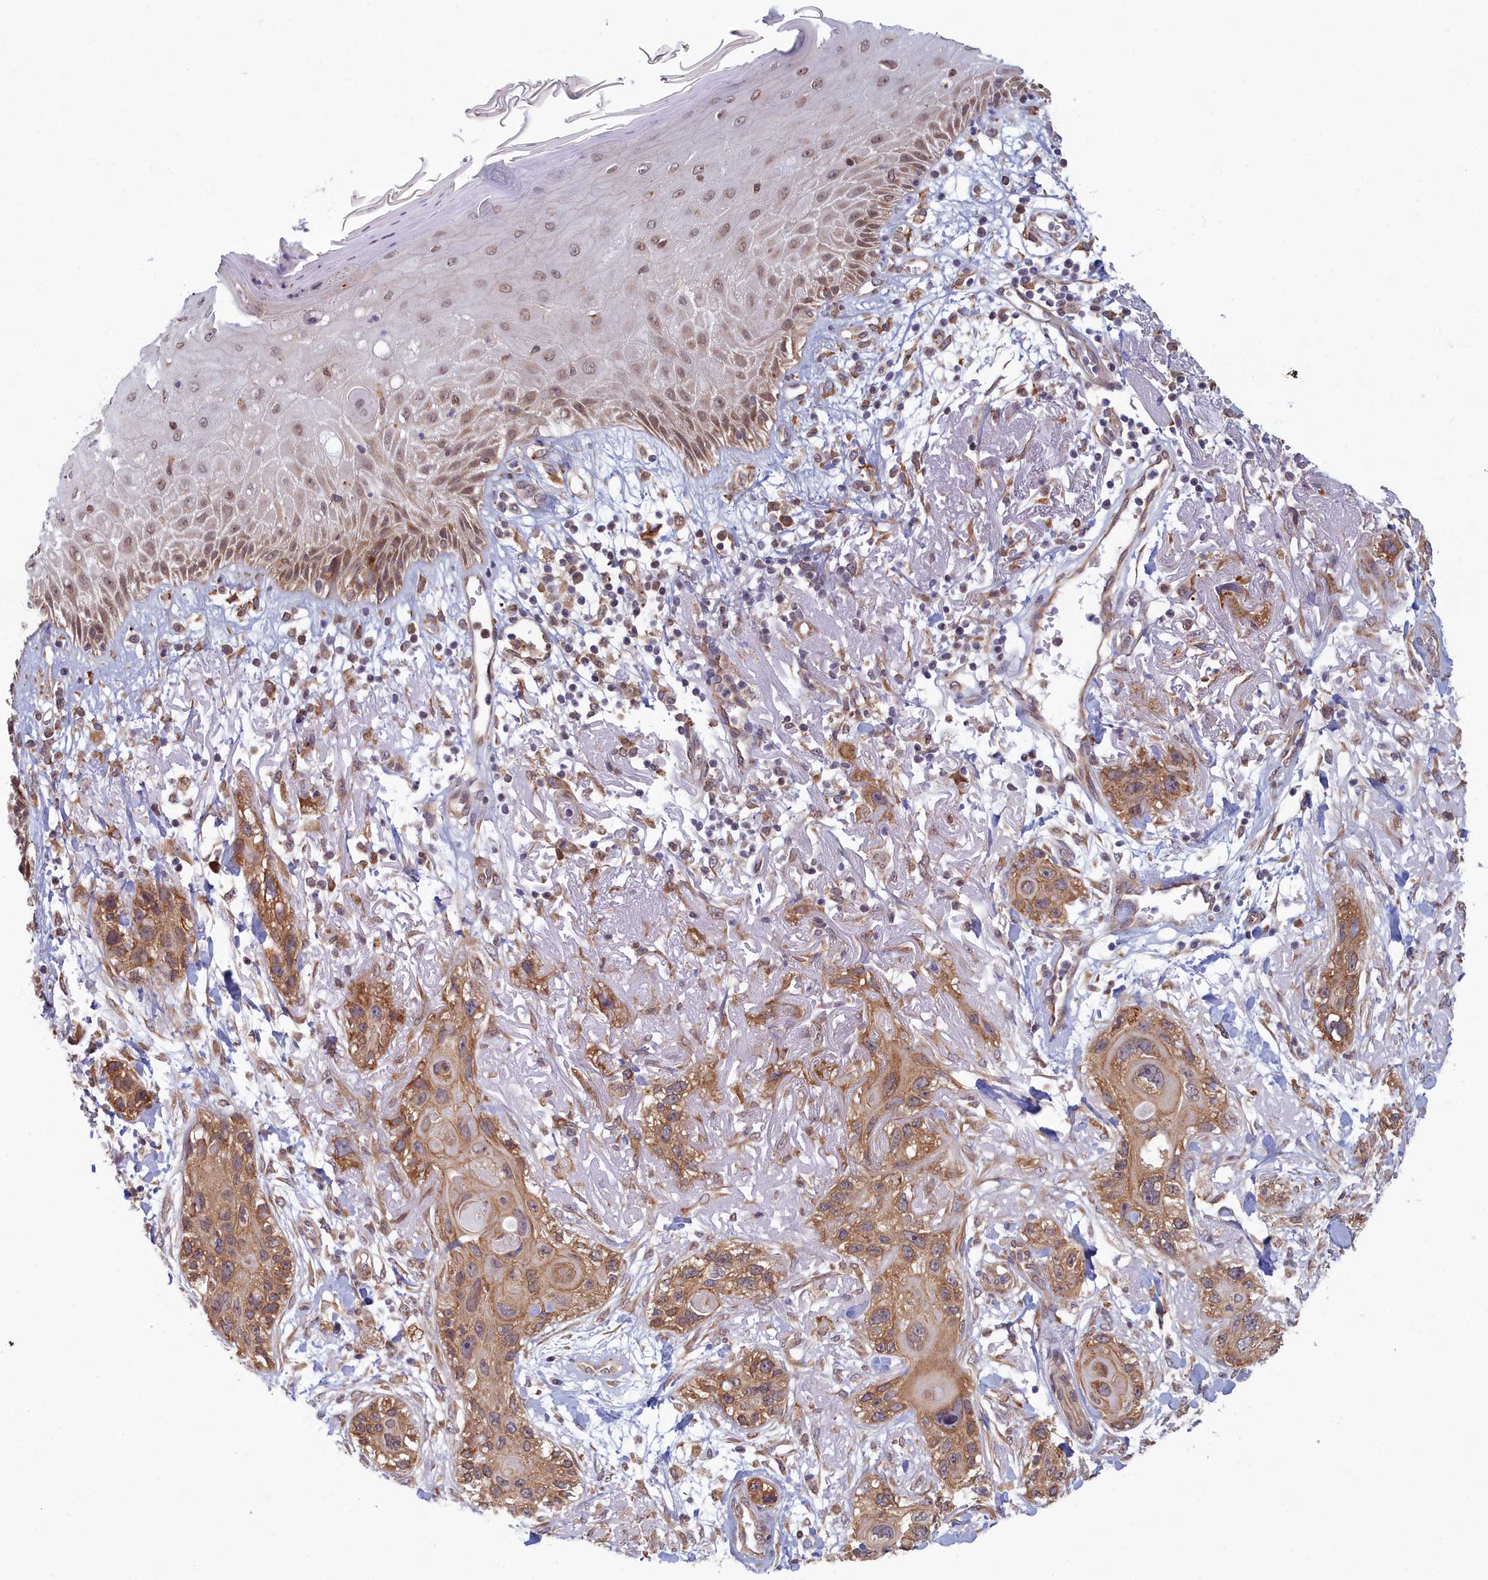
{"staining": {"intensity": "moderate", "quantity": ">75%", "location": "cytoplasmic/membranous"}, "tissue": "skin cancer", "cell_type": "Tumor cells", "image_type": "cancer", "snomed": [{"axis": "morphology", "description": "Normal tissue, NOS"}, {"axis": "morphology", "description": "Squamous cell carcinoma, NOS"}, {"axis": "topography", "description": "Skin"}], "caption": "A brown stain shows moderate cytoplasmic/membranous expression of a protein in skin squamous cell carcinoma tumor cells.", "gene": "MAK16", "patient": {"sex": "male", "age": 72}}